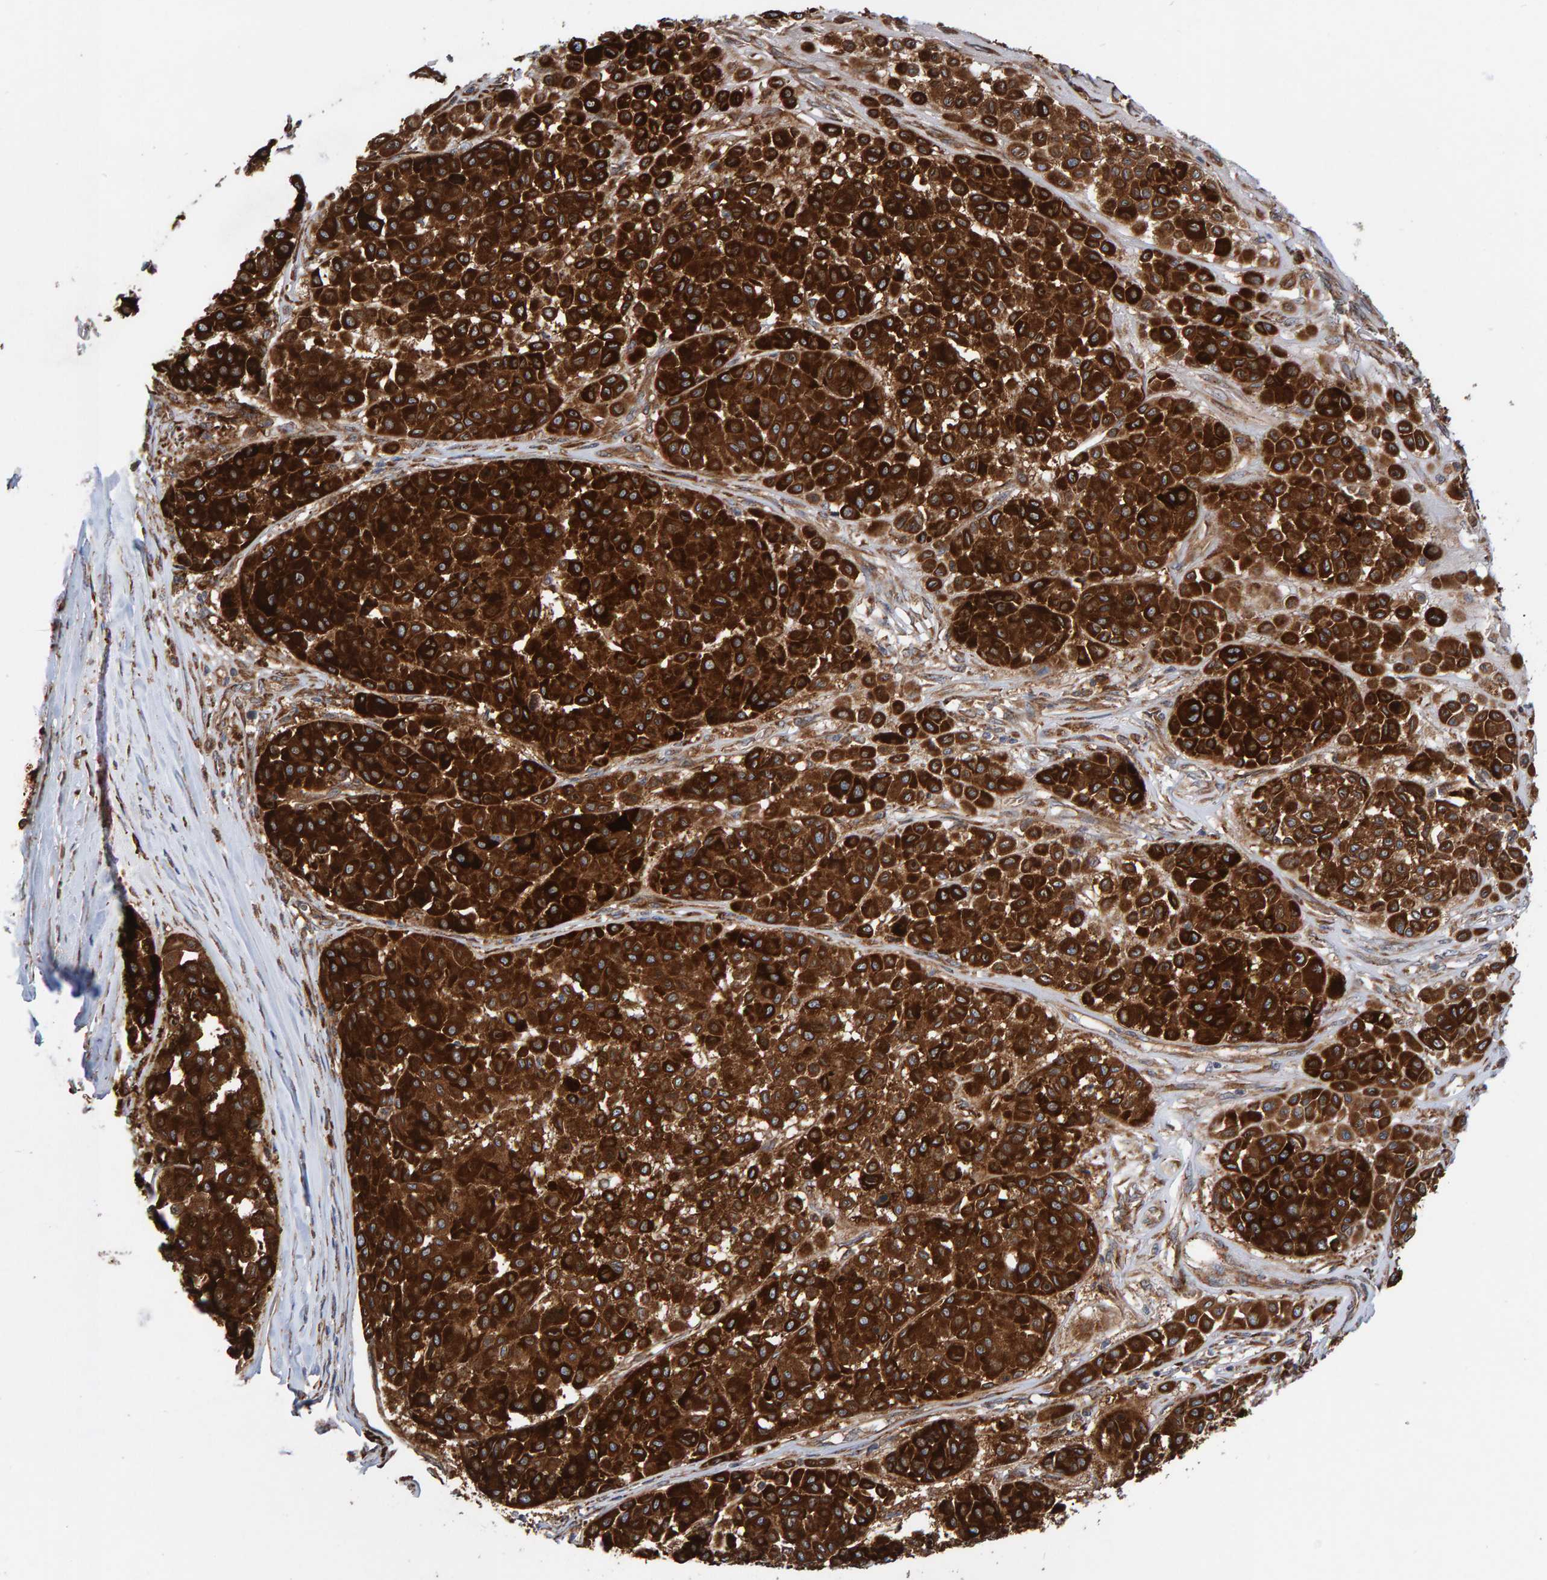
{"staining": {"intensity": "strong", "quantity": ">75%", "location": "cytoplasmic/membranous"}, "tissue": "melanoma", "cell_type": "Tumor cells", "image_type": "cancer", "snomed": [{"axis": "morphology", "description": "Malignant melanoma, Metastatic site"}, {"axis": "topography", "description": "Soft tissue"}], "caption": "A photomicrograph of human melanoma stained for a protein displays strong cytoplasmic/membranous brown staining in tumor cells.", "gene": "KIAA0753", "patient": {"sex": "male", "age": 41}}